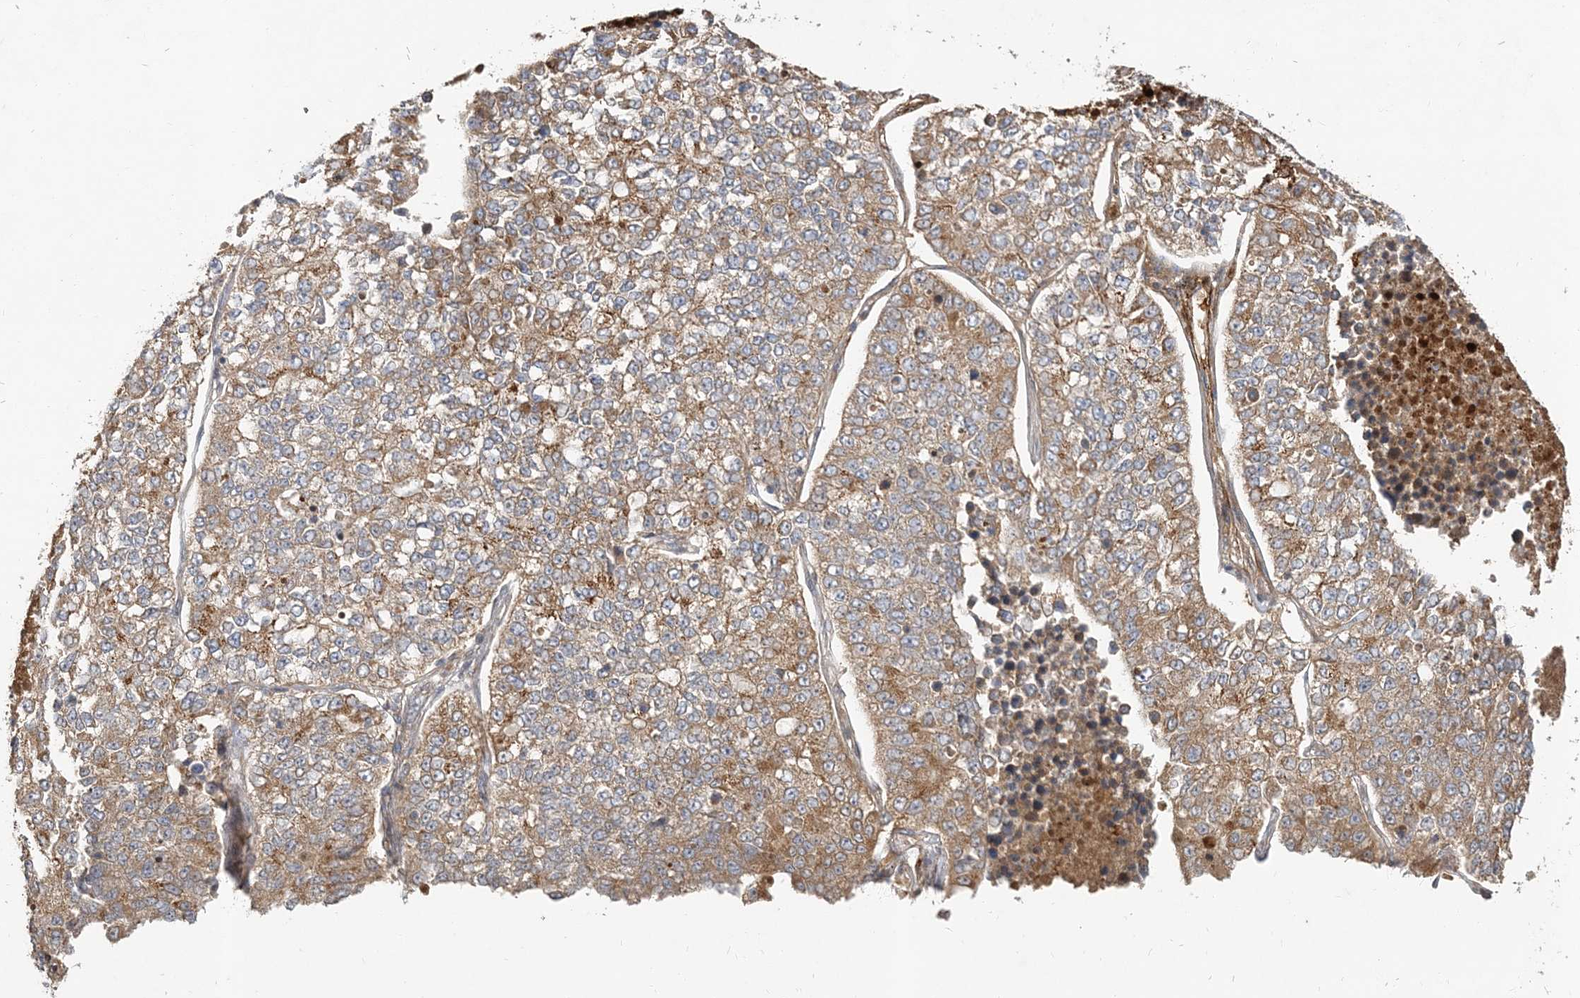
{"staining": {"intensity": "moderate", "quantity": ">75%", "location": "cytoplasmic/membranous"}, "tissue": "lung cancer", "cell_type": "Tumor cells", "image_type": "cancer", "snomed": [{"axis": "morphology", "description": "Adenocarcinoma, NOS"}, {"axis": "topography", "description": "Lung"}], "caption": "Moderate cytoplasmic/membranous protein expression is appreciated in approximately >75% of tumor cells in lung cancer (adenocarcinoma). The protein is shown in brown color, while the nuclei are stained blue.", "gene": "RAB14", "patient": {"sex": "male", "age": 49}}